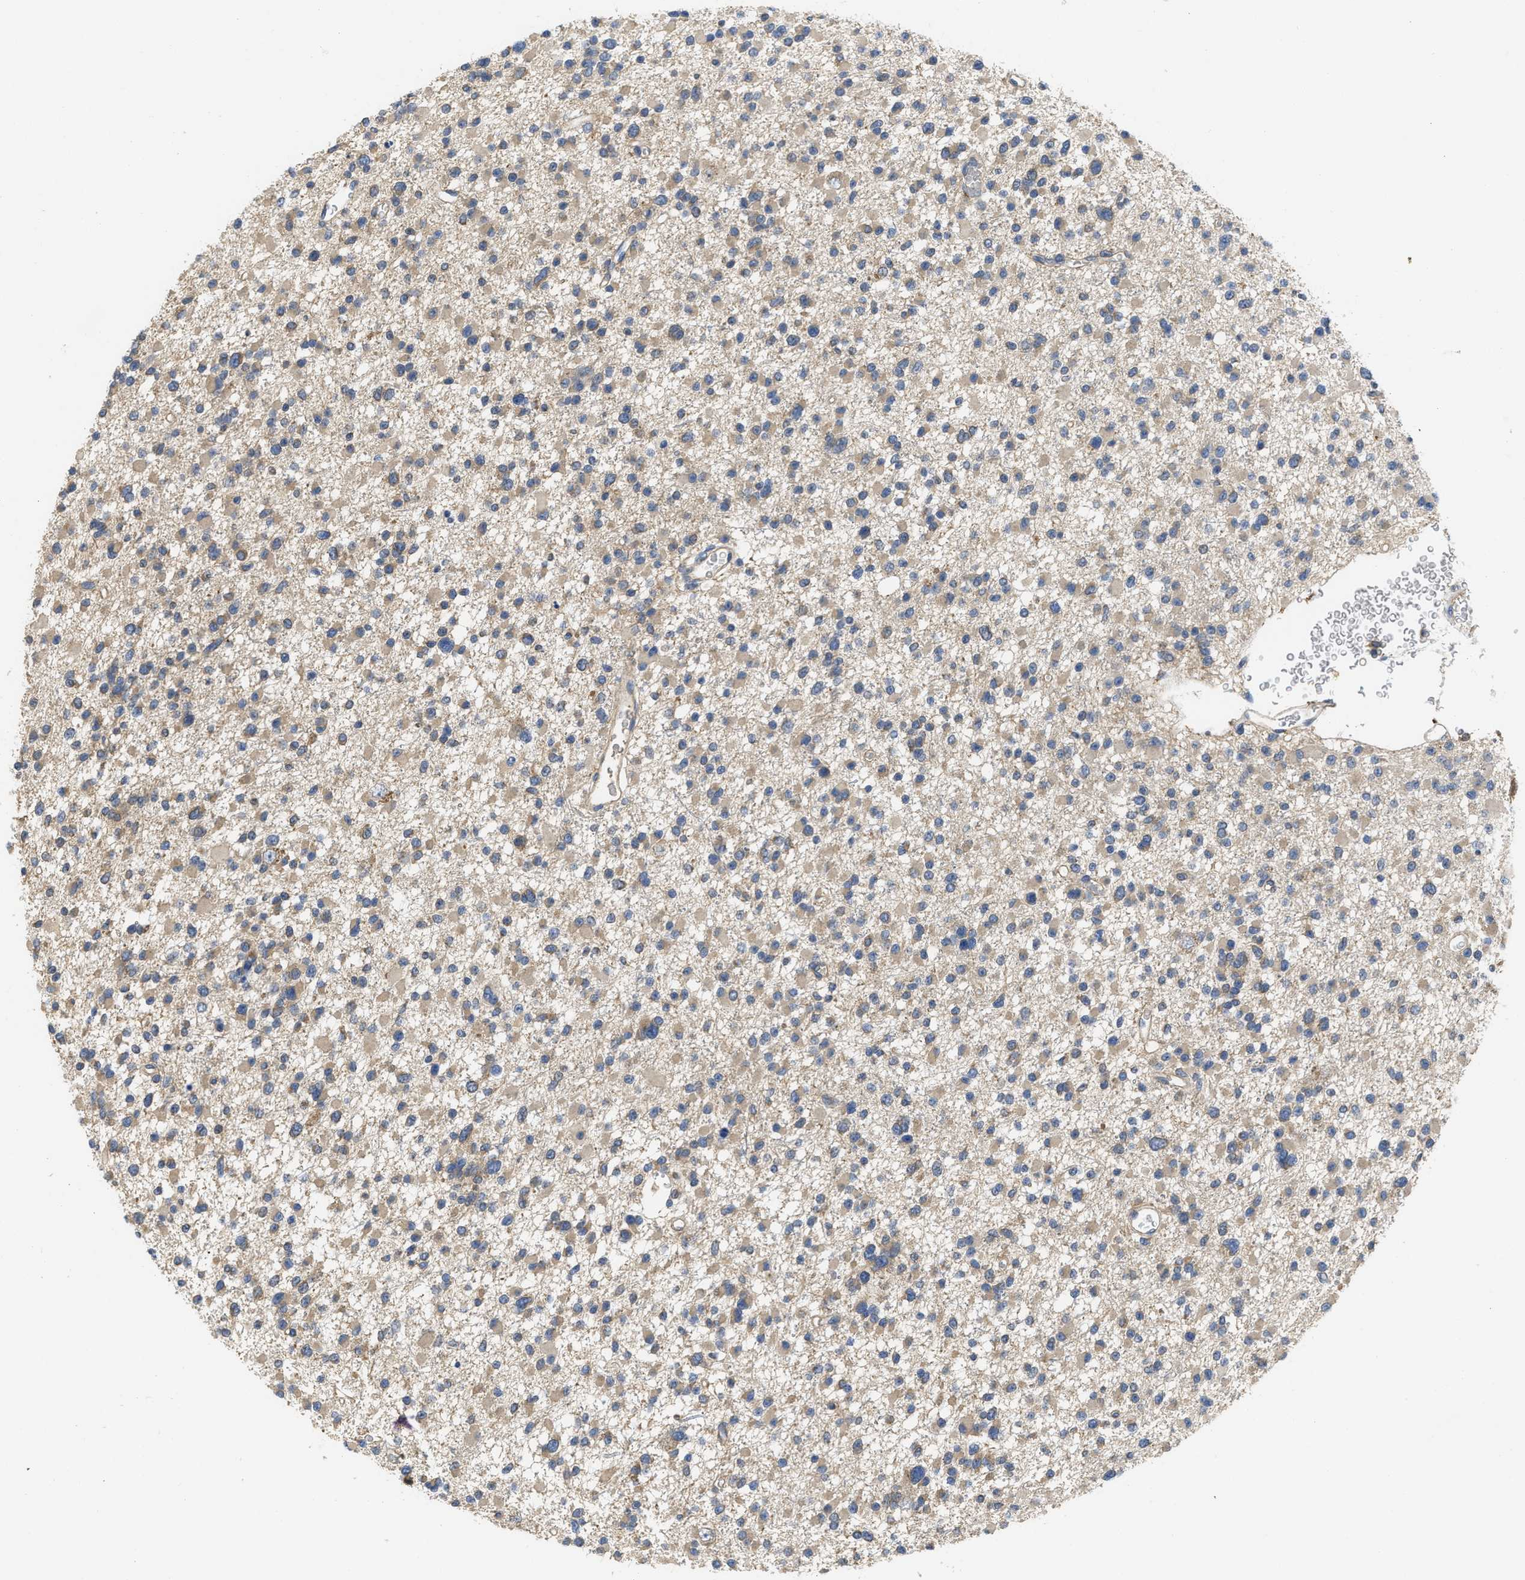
{"staining": {"intensity": "weak", "quantity": ">75%", "location": "cytoplasmic/membranous"}, "tissue": "glioma", "cell_type": "Tumor cells", "image_type": "cancer", "snomed": [{"axis": "morphology", "description": "Glioma, malignant, Low grade"}, {"axis": "topography", "description": "Brain"}], "caption": "This photomicrograph exhibits IHC staining of human low-grade glioma (malignant), with low weak cytoplasmic/membranous staining in approximately >75% of tumor cells.", "gene": "RNF216", "patient": {"sex": "female", "age": 22}}